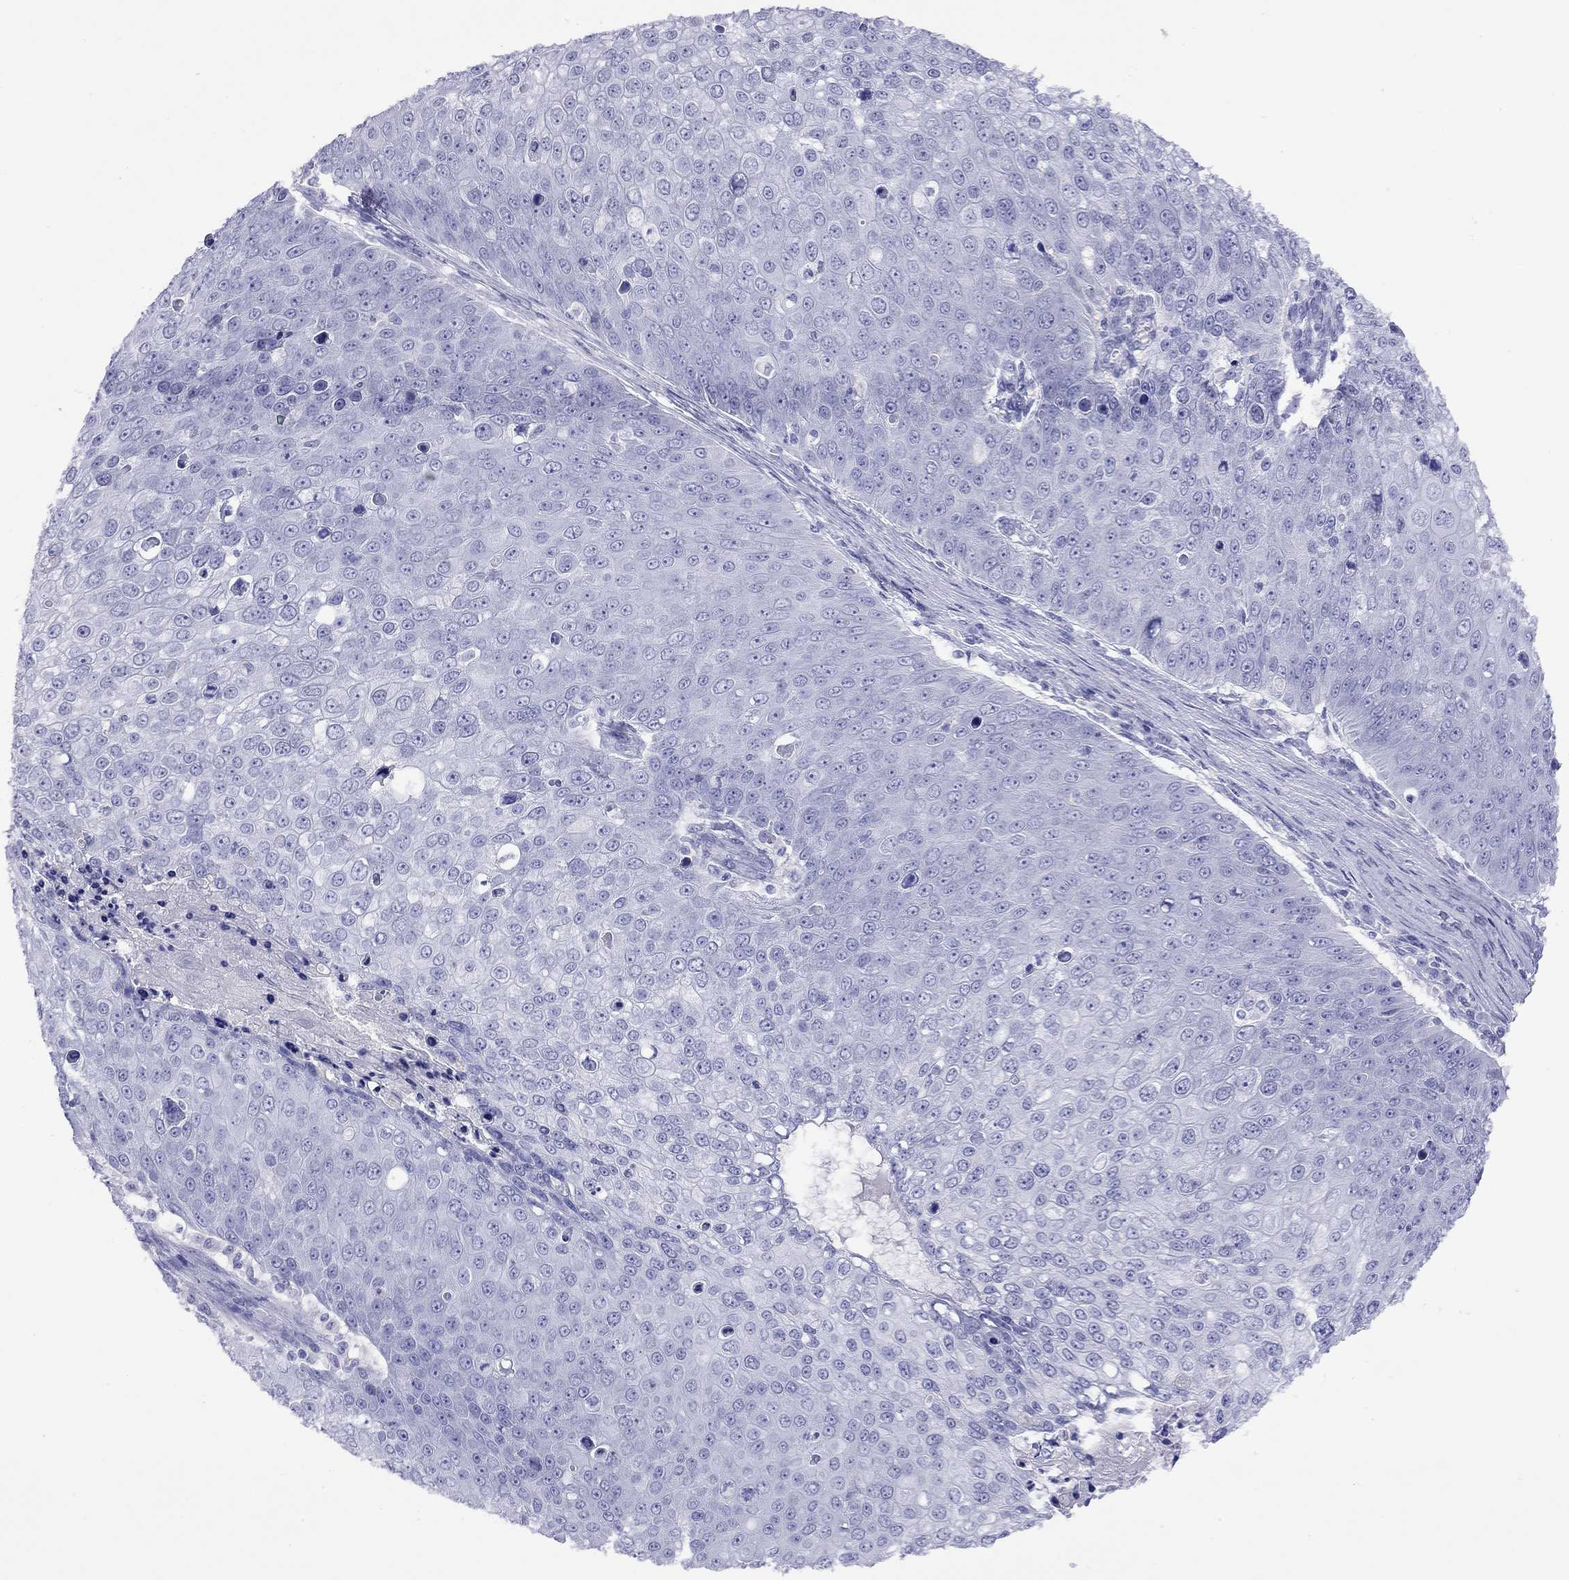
{"staining": {"intensity": "negative", "quantity": "none", "location": "none"}, "tissue": "skin cancer", "cell_type": "Tumor cells", "image_type": "cancer", "snomed": [{"axis": "morphology", "description": "Squamous cell carcinoma, NOS"}, {"axis": "topography", "description": "Skin"}], "caption": "The IHC photomicrograph has no significant staining in tumor cells of skin cancer tissue.", "gene": "SLC30A8", "patient": {"sex": "male", "age": 71}}